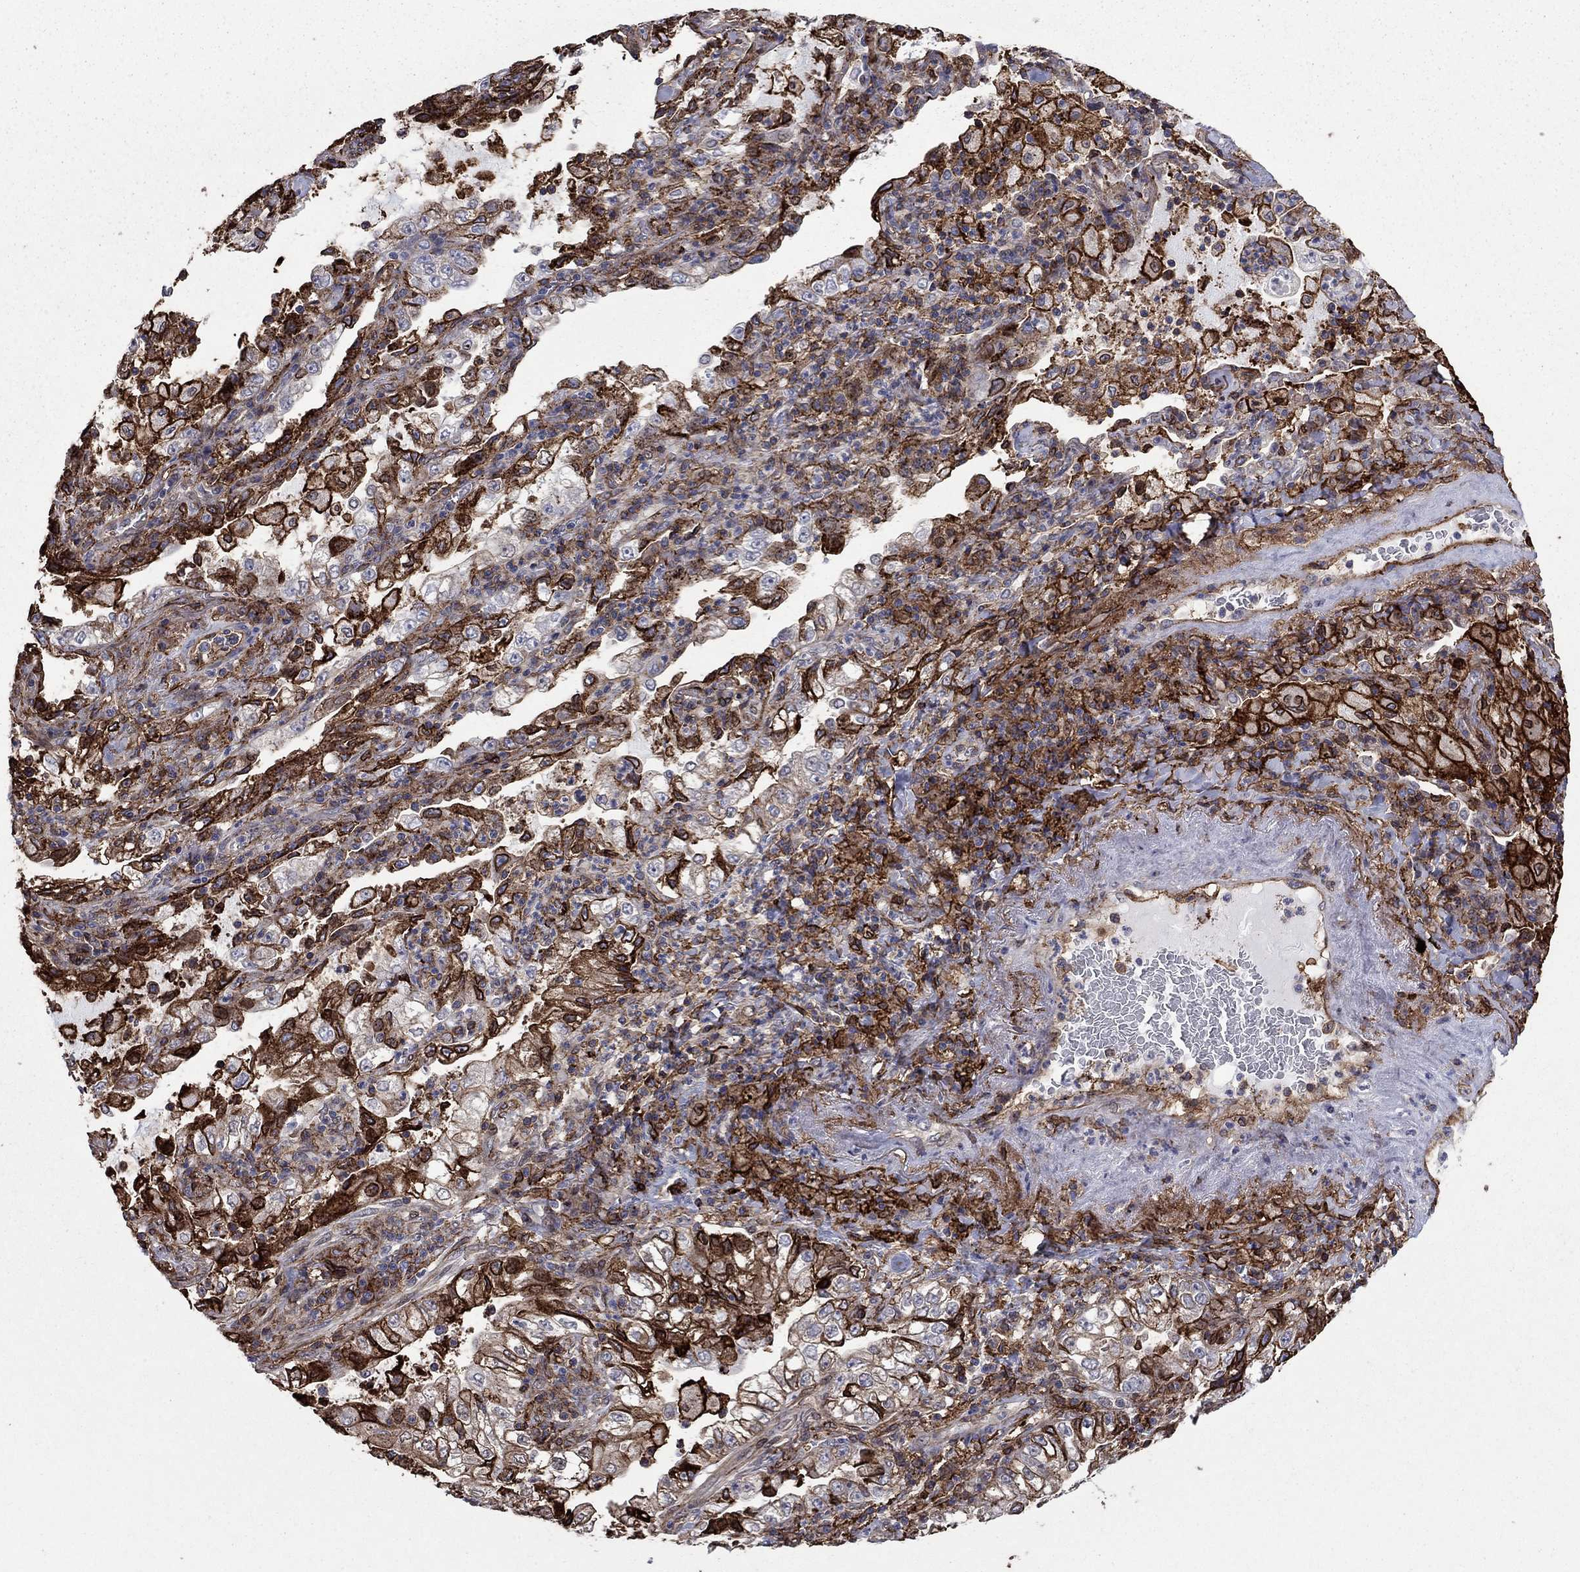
{"staining": {"intensity": "strong", "quantity": "<25%", "location": "cytoplasmic/membranous"}, "tissue": "lung cancer", "cell_type": "Tumor cells", "image_type": "cancer", "snomed": [{"axis": "morphology", "description": "Adenocarcinoma, NOS"}, {"axis": "topography", "description": "Lung"}], "caption": "Lung cancer was stained to show a protein in brown. There is medium levels of strong cytoplasmic/membranous staining in approximately <25% of tumor cells.", "gene": "PLAU", "patient": {"sex": "female", "age": 73}}